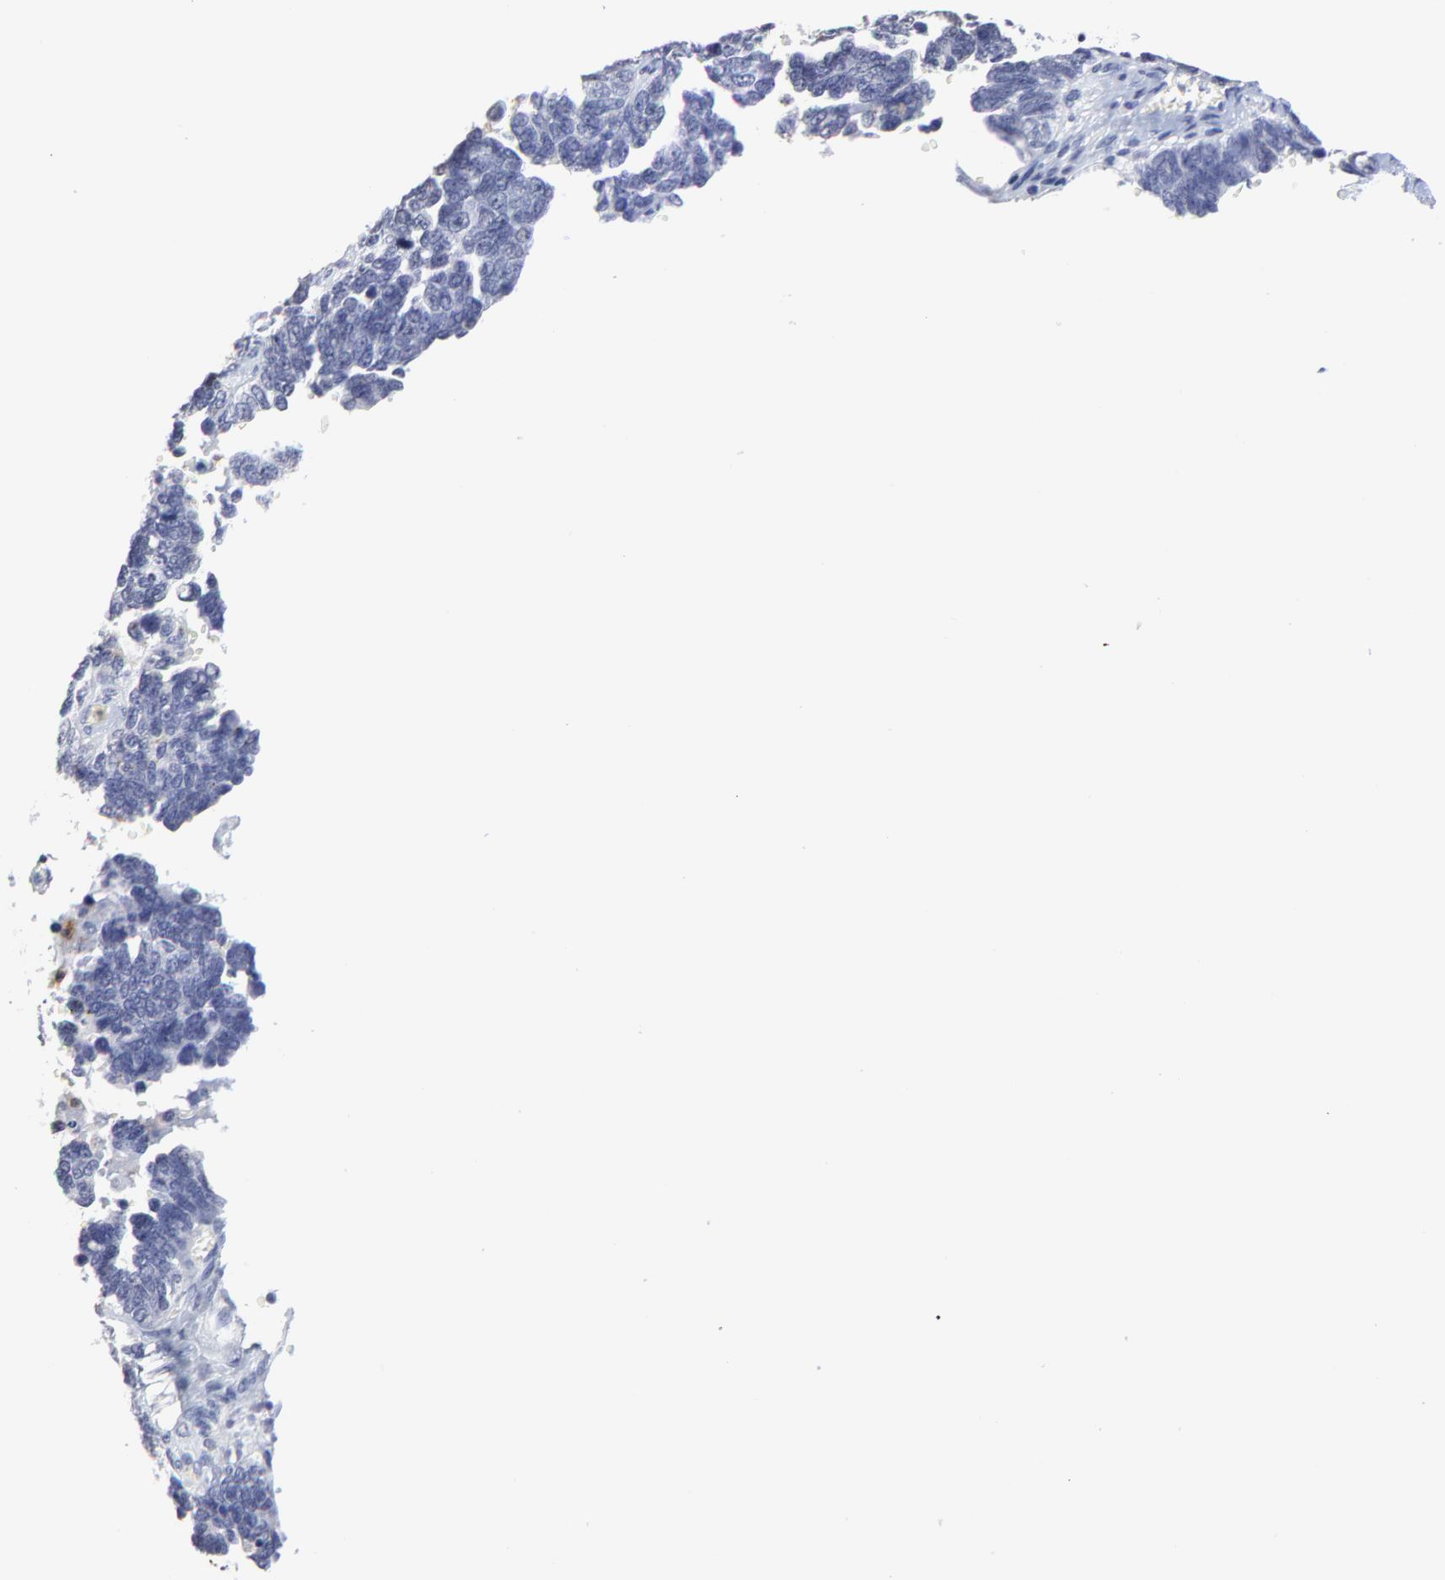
{"staining": {"intensity": "negative", "quantity": "none", "location": "none"}, "tissue": "ovarian cancer", "cell_type": "Tumor cells", "image_type": "cancer", "snomed": [{"axis": "morphology", "description": "Cystadenocarcinoma, serous, NOS"}, {"axis": "topography", "description": "Ovary"}], "caption": "An image of ovarian serous cystadenocarcinoma stained for a protein demonstrates no brown staining in tumor cells. (Stains: DAB (3,3'-diaminobenzidine) IHC with hematoxylin counter stain, Microscopy: brightfield microscopy at high magnification).", "gene": "SMARCA1", "patient": {"sex": "female", "age": 69}}